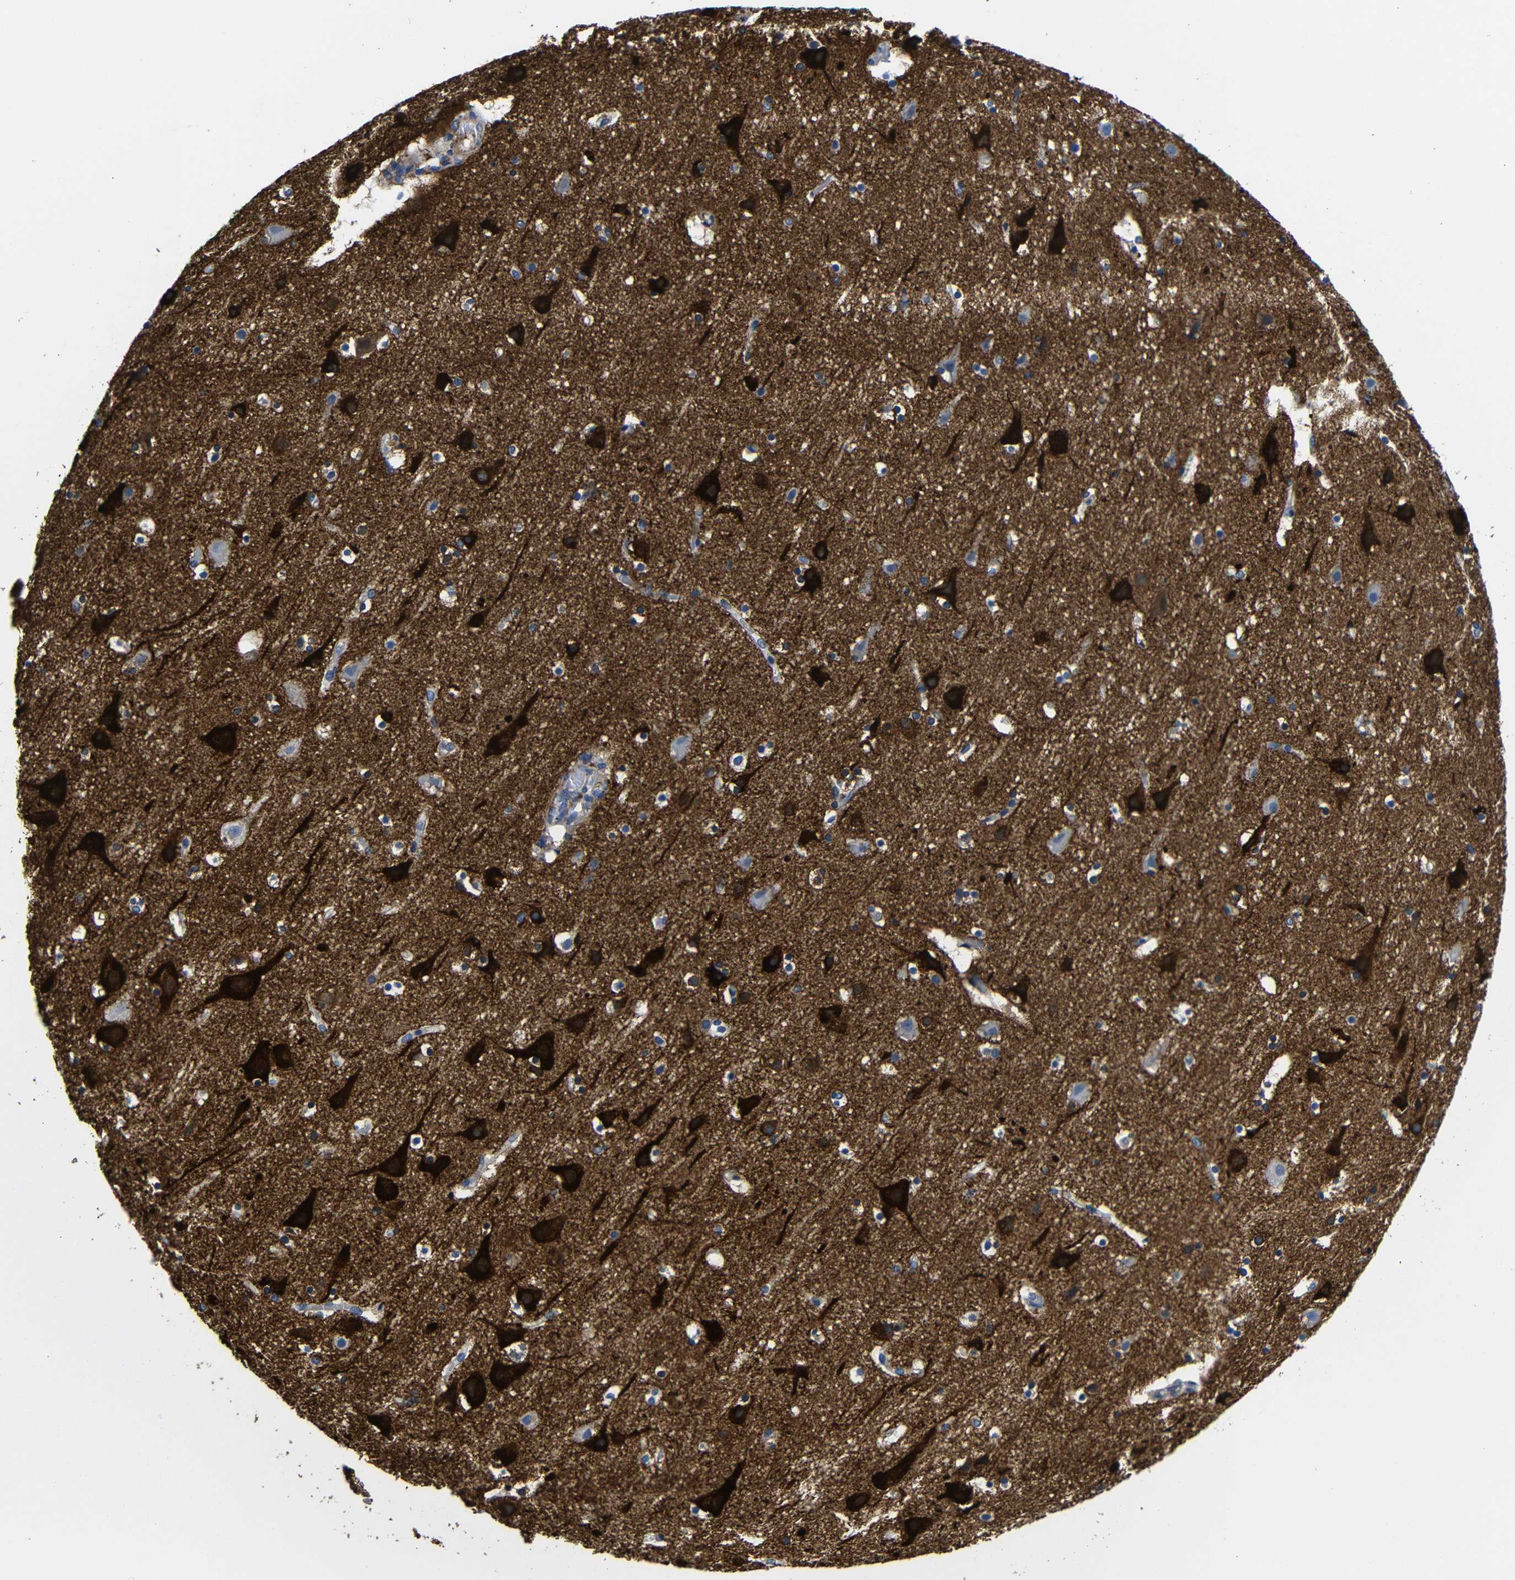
{"staining": {"intensity": "negative", "quantity": "none", "location": "none"}, "tissue": "cerebral cortex", "cell_type": "Endothelial cells", "image_type": "normal", "snomed": [{"axis": "morphology", "description": "Normal tissue, NOS"}, {"axis": "topography", "description": "Cerebral cortex"}], "caption": "Histopathology image shows no protein positivity in endothelial cells of normal cerebral cortex.", "gene": "LRIG1", "patient": {"sex": "male", "age": 45}}